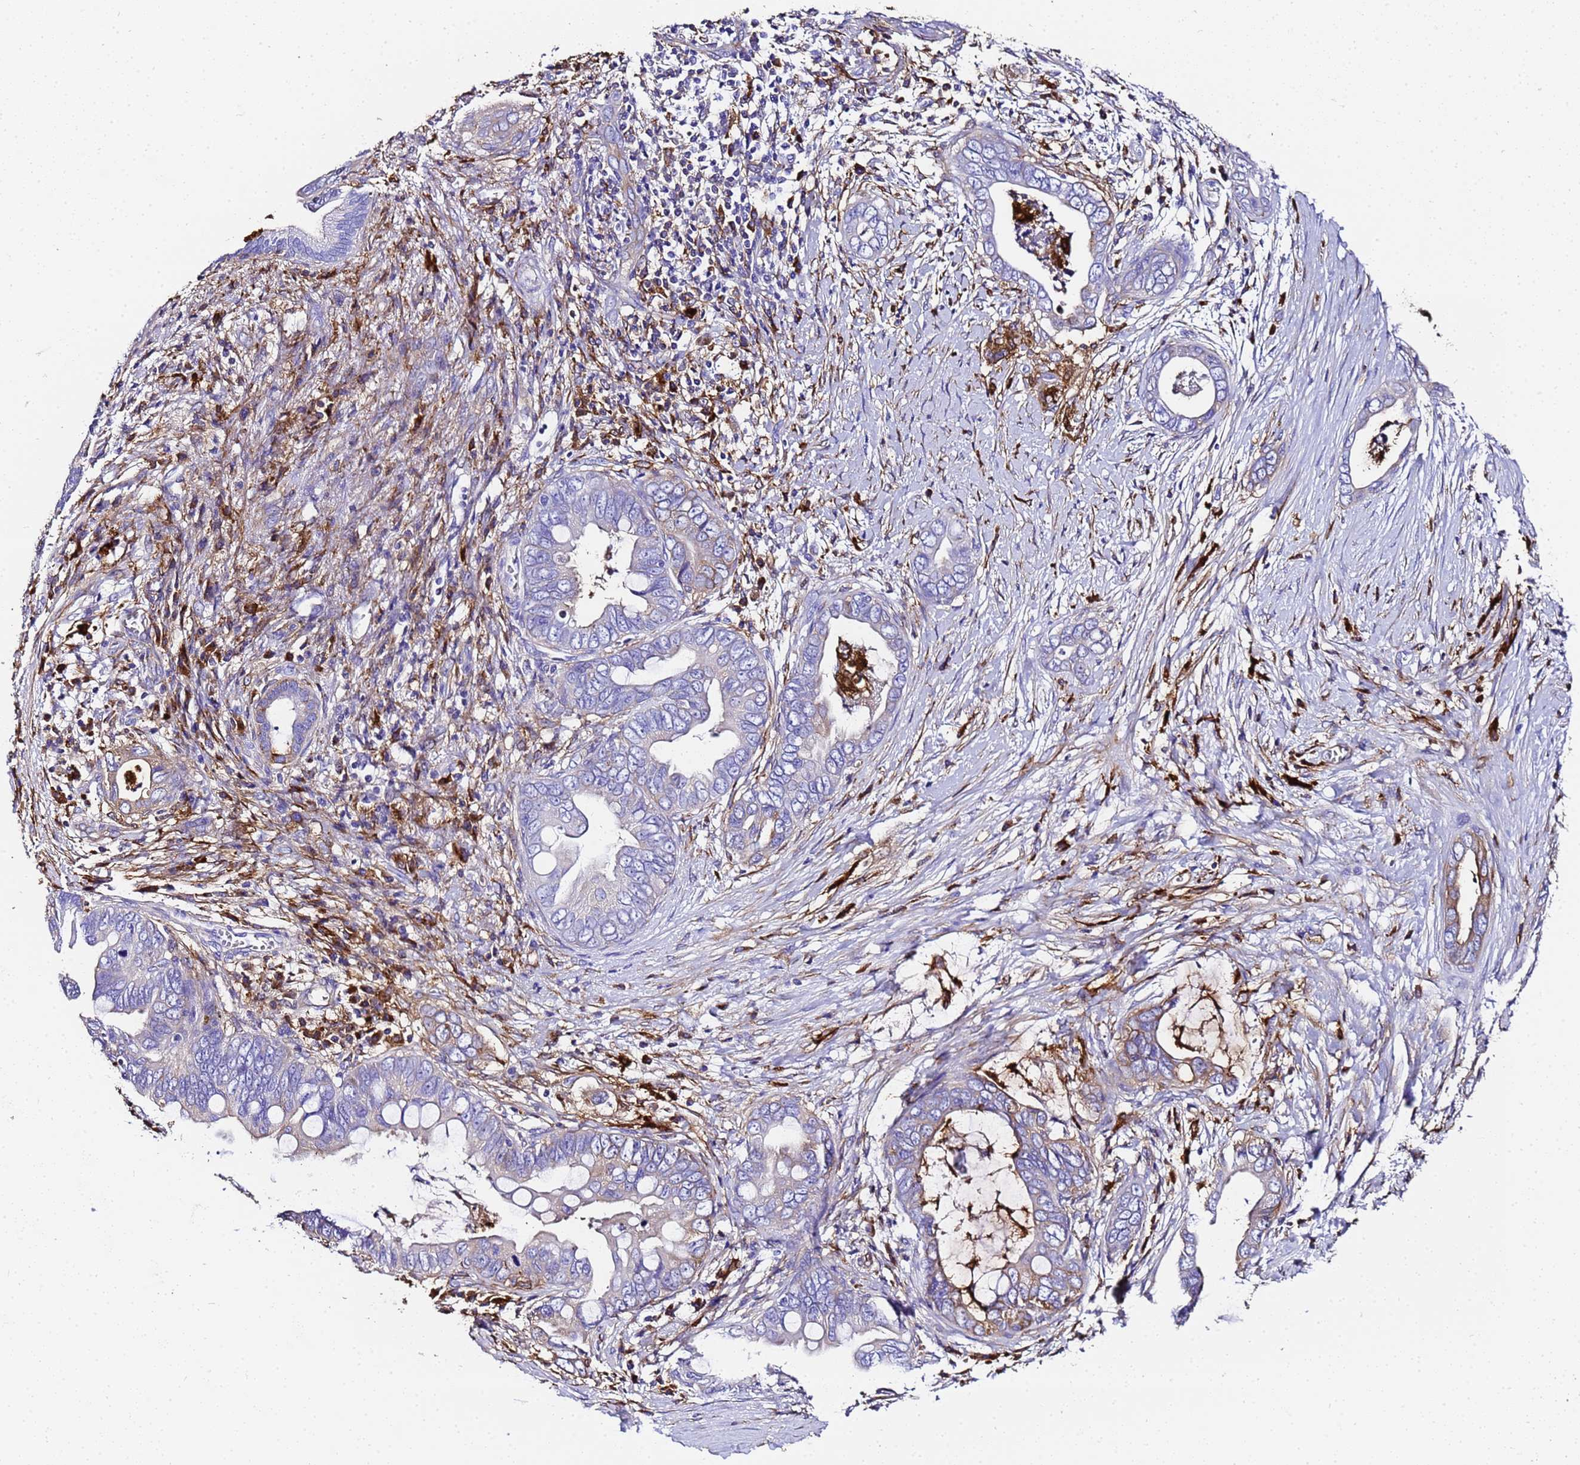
{"staining": {"intensity": "weak", "quantity": "<25%", "location": "cytoplasmic/membranous"}, "tissue": "pancreatic cancer", "cell_type": "Tumor cells", "image_type": "cancer", "snomed": [{"axis": "morphology", "description": "Adenocarcinoma, NOS"}, {"axis": "topography", "description": "Pancreas"}], "caption": "Immunohistochemistry (IHC) photomicrograph of neoplastic tissue: adenocarcinoma (pancreatic) stained with DAB (3,3'-diaminobenzidine) displays no significant protein expression in tumor cells.", "gene": "FTL", "patient": {"sex": "male", "age": 75}}